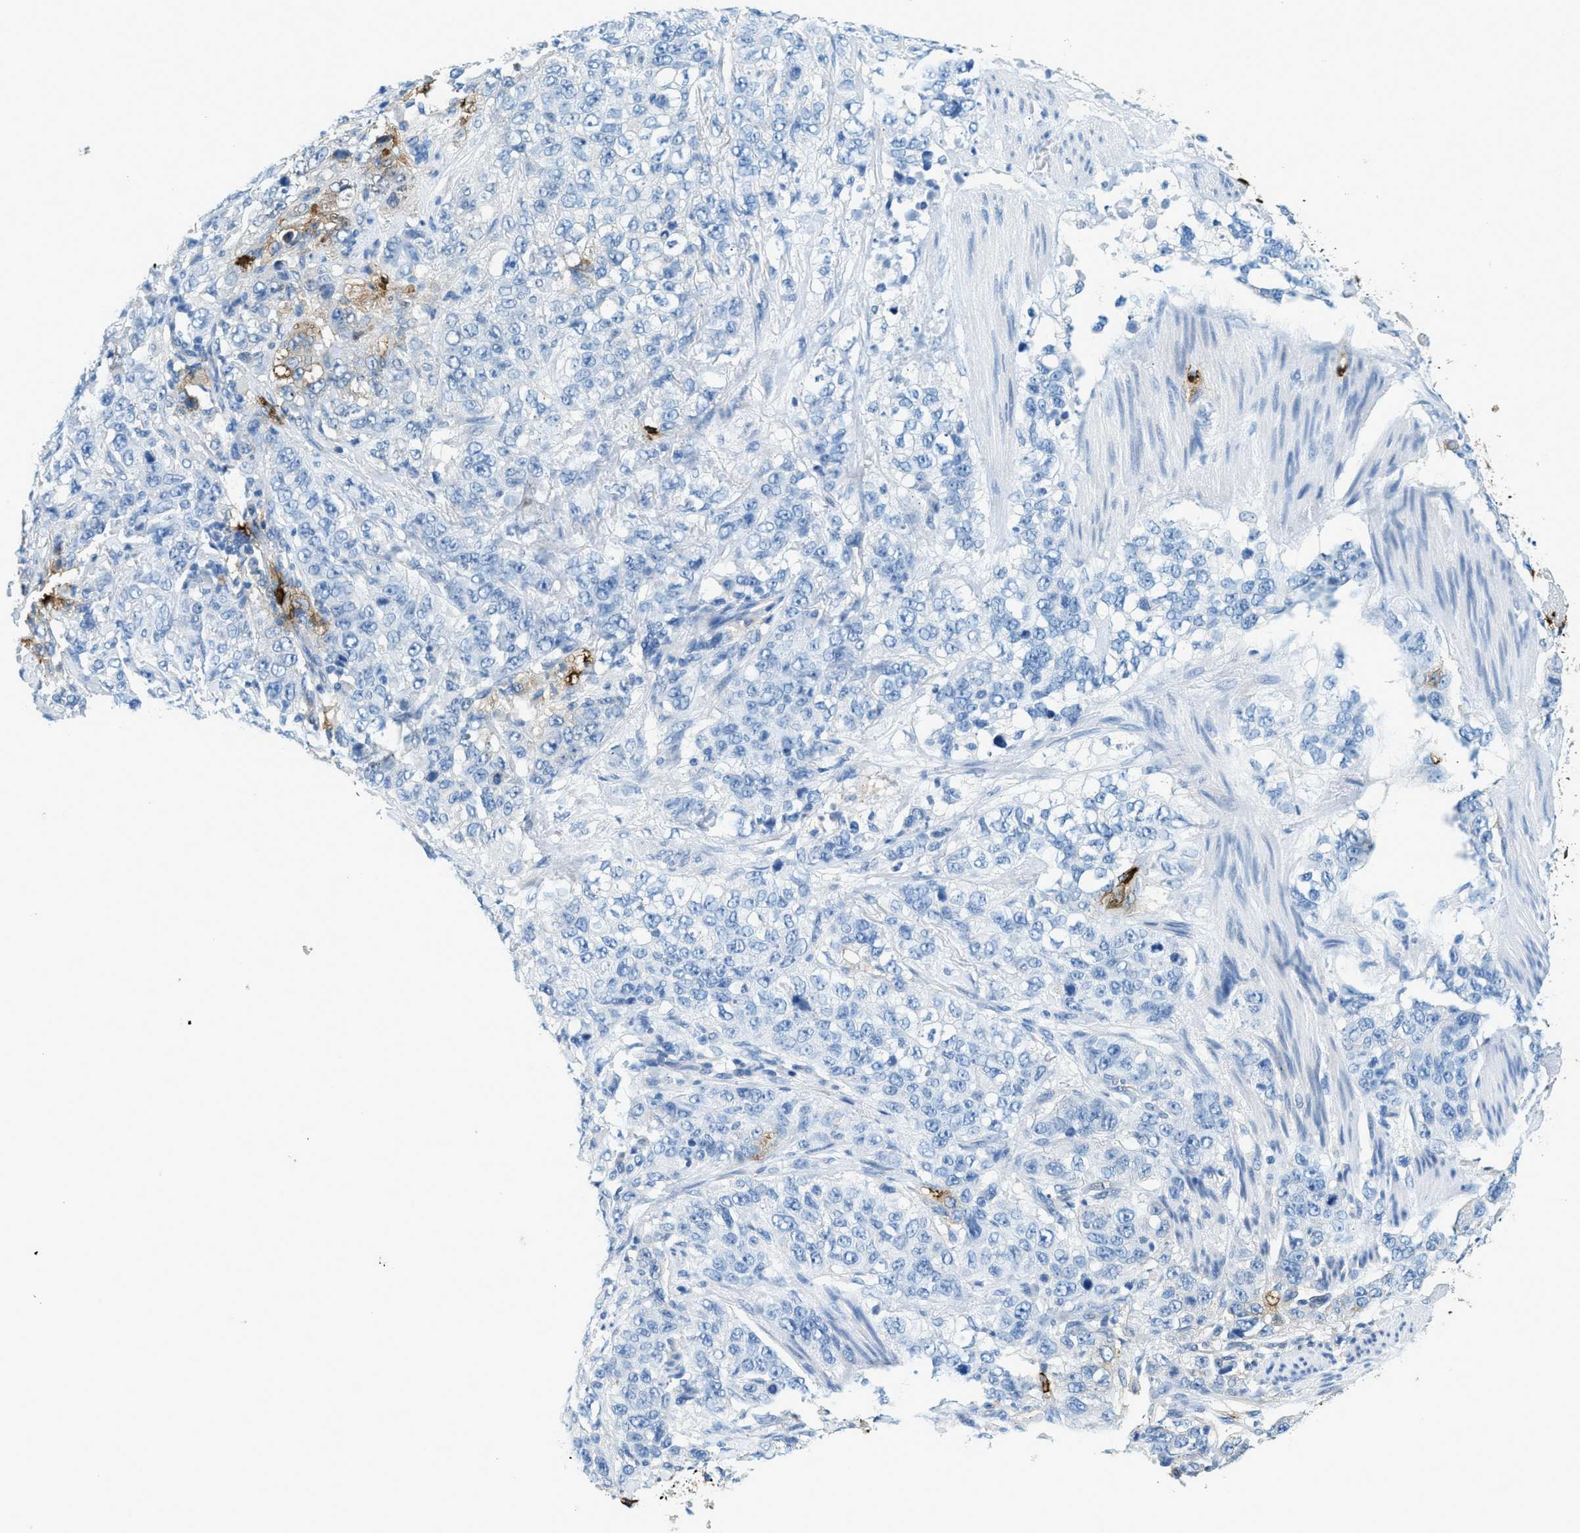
{"staining": {"intensity": "negative", "quantity": "none", "location": "none"}, "tissue": "stomach cancer", "cell_type": "Tumor cells", "image_type": "cancer", "snomed": [{"axis": "morphology", "description": "Adenocarcinoma, NOS"}, {"axis": "topography", "description": "Stomach"}], "caption": "High power microscopy photomicrograph of an immunohistochemistry (IHC) image of adenocarcinoma (stomach), revealing no significant staining in tumor cells.", "gene": "TPSAB1", "patient": {"sex": "male", "age": 48}}